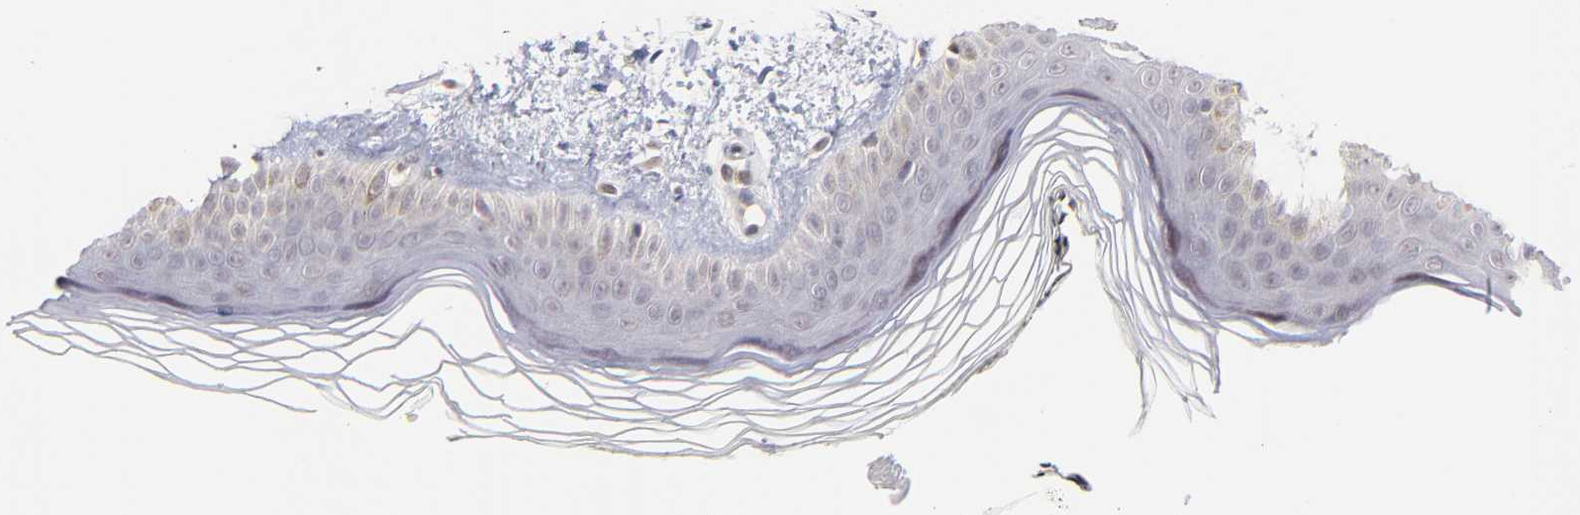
{"staining": {"intensity": "negative", "quantity": "none", "location": "none"}, "tissue": "skin", "cell_type": "Fibroblasts", "image_type": "normal", "snomed": [{"axis": "morphology", "description": "Normal tissue, NOS"}, {"axis": "topography", "description": "Skin"}], "caption": "A high-resolution image shows immunohistochemistry (IHC) staining of normal skin, which displays no significant expression in fibroblasts.", "gene": "OAS1", "patient": {"sex": "female", "age": 19}}